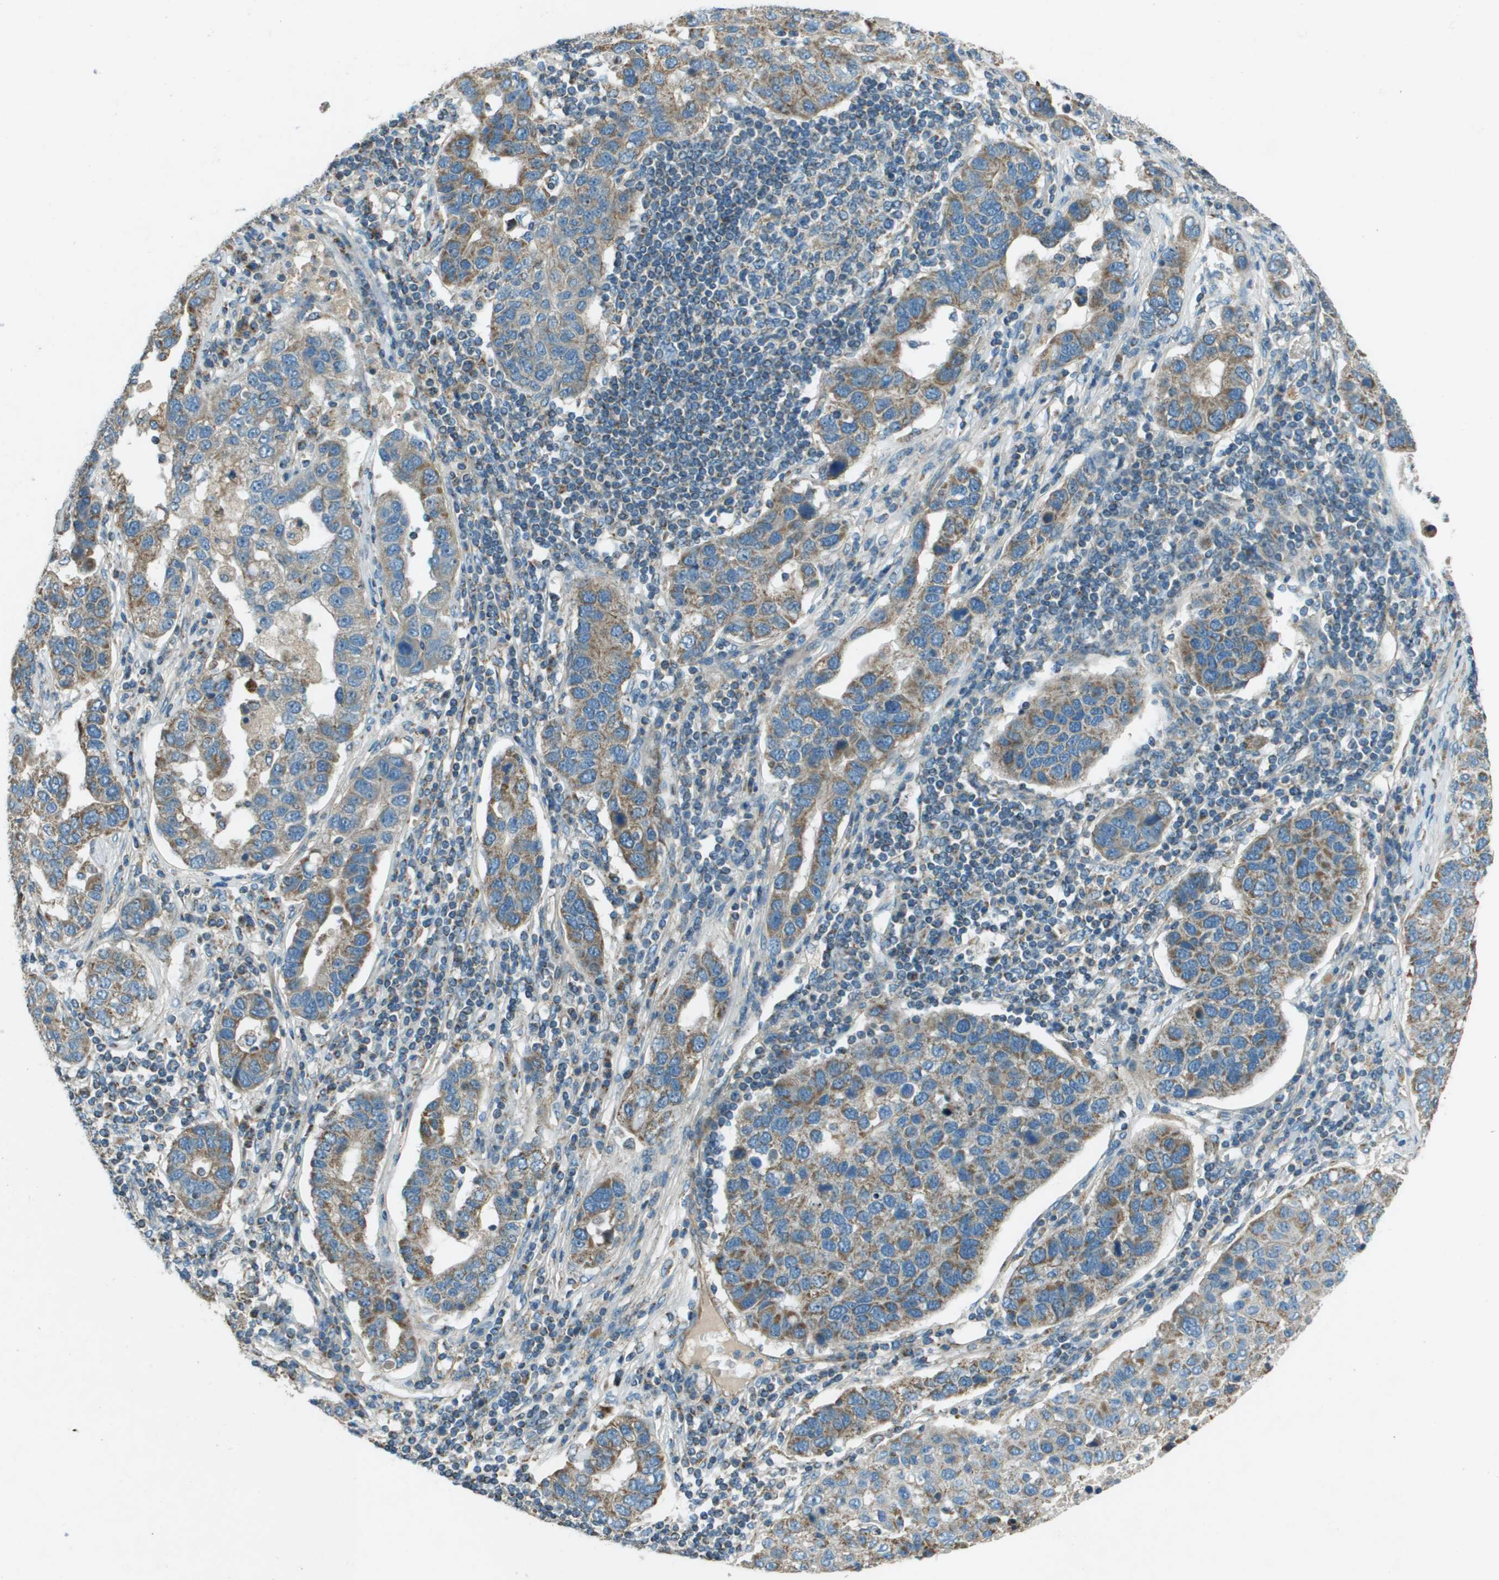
{"staining": {"intensity": "moderate", "quantity": ">75%", "location": "cytoplasmic/membranous"}, "tissue": "pancreatic cancer", "cell_type": "Tumor cells", "image_type": "cancer", "snomed": [{"axis": "morphology", "description": "Adenocarcinoma, NOS"}, {"axis": "topography", "description": "Pancreas"}], "caption": "Tumor cells display medium levels of moderate cytoplasmic/membranous expression in approximately >75% of cells in human pancreatic cancer (adenocarcinoma).", "gene": "MIGA1", "patient": {"sex": "female", "age": 61}}